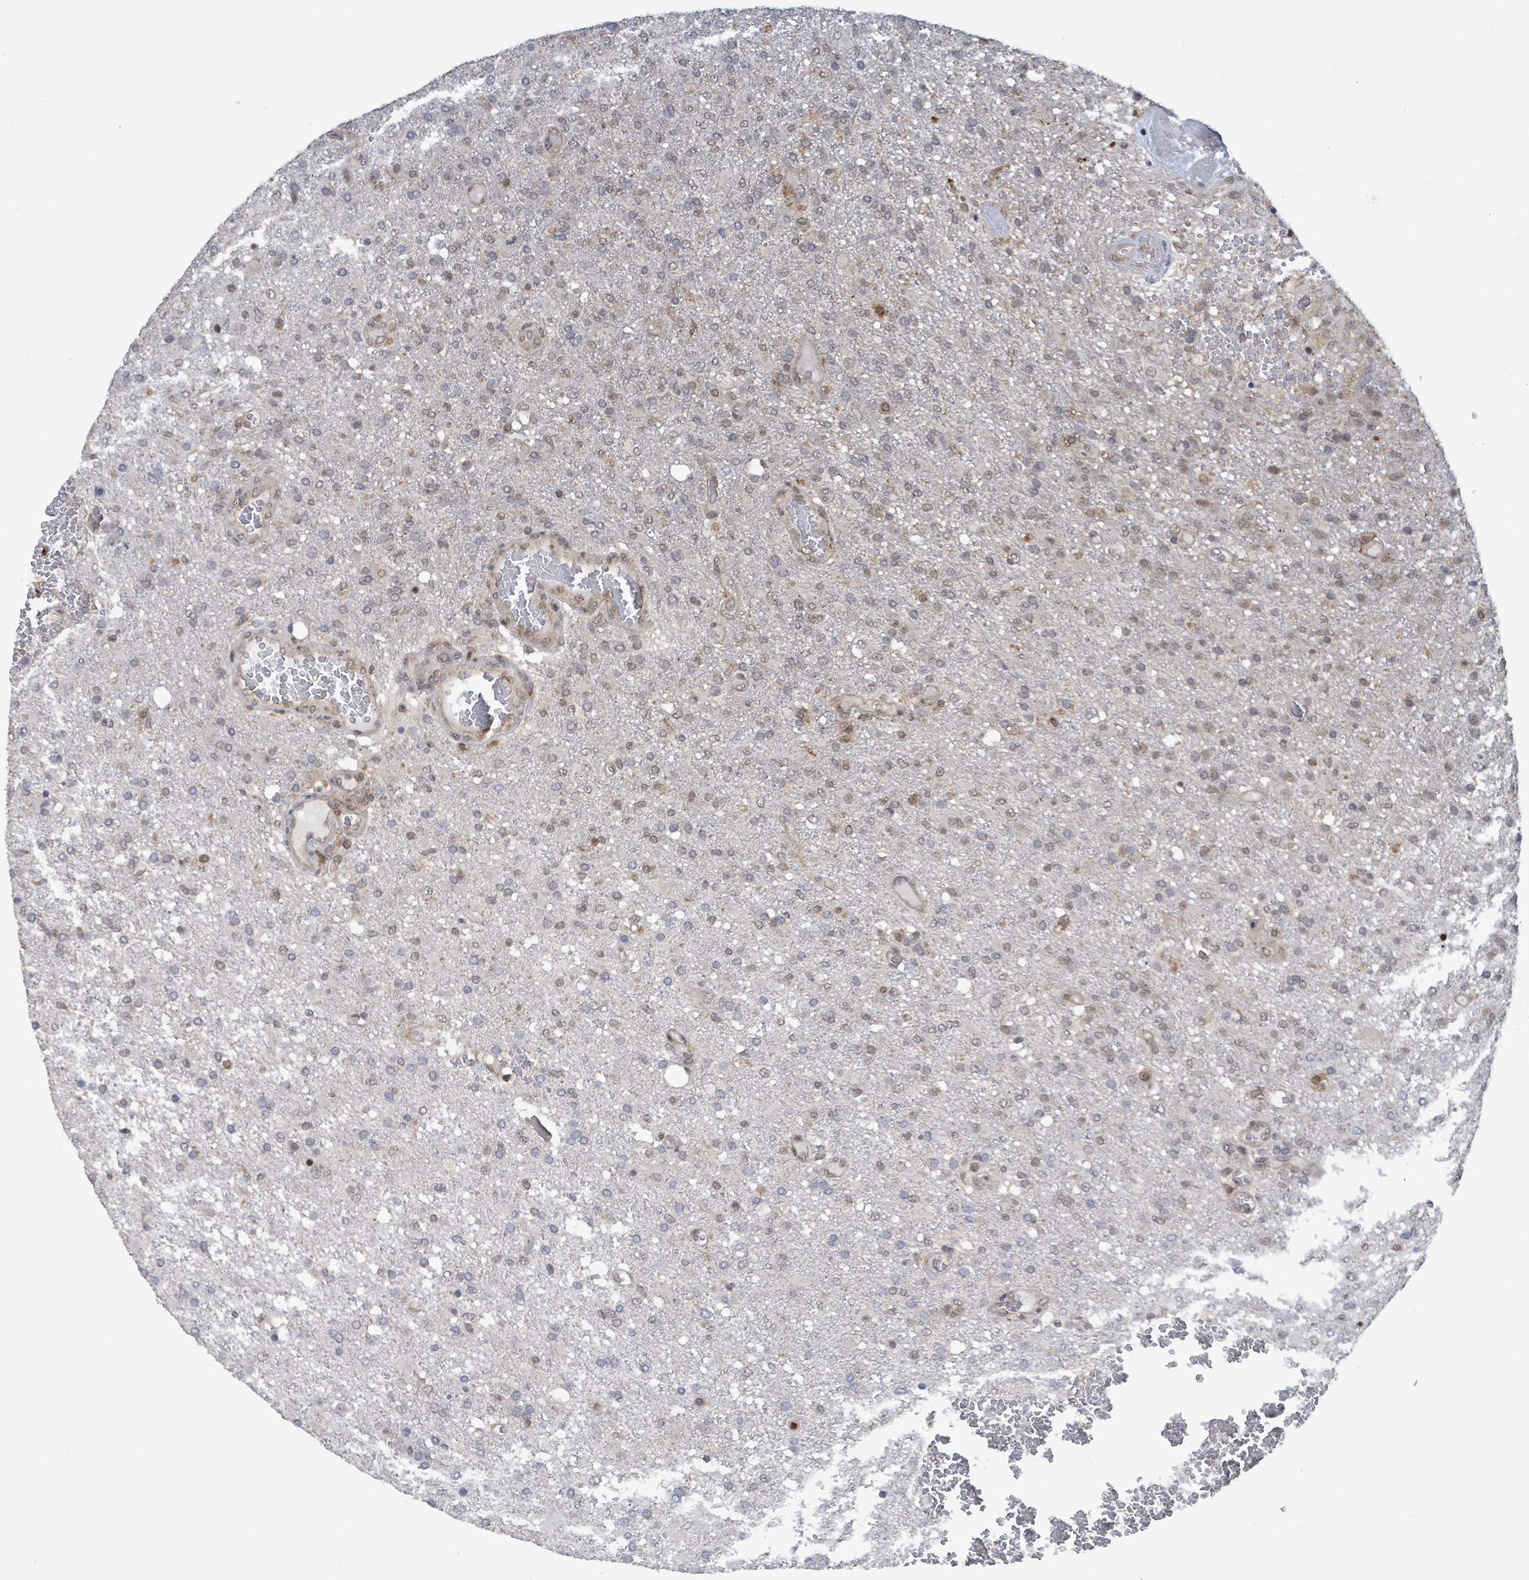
{"staining": {"intensity": "weak", "quantity": "25%-75%", "location": "nuclear"}, "tissue": "glioma", "cell_type": "Tumor cells", "image_type": "cancer", "snomed": [{"axis": "morphology", "description": "Glioma, malignant, High grade"}, {"axis": "topography", "description": "Brain"}], "caption": "DAB immunohistochemical staining of glioma reveals weak nuclear protein positivity in approximately 25%-75% of tumor cells. (Stains: DAB in brown, nuclei in blue, Microscopy: brightfield microscopy at high magnification).", "gene": "COQ6", "patient": {"sex": "female", "age": 74}}